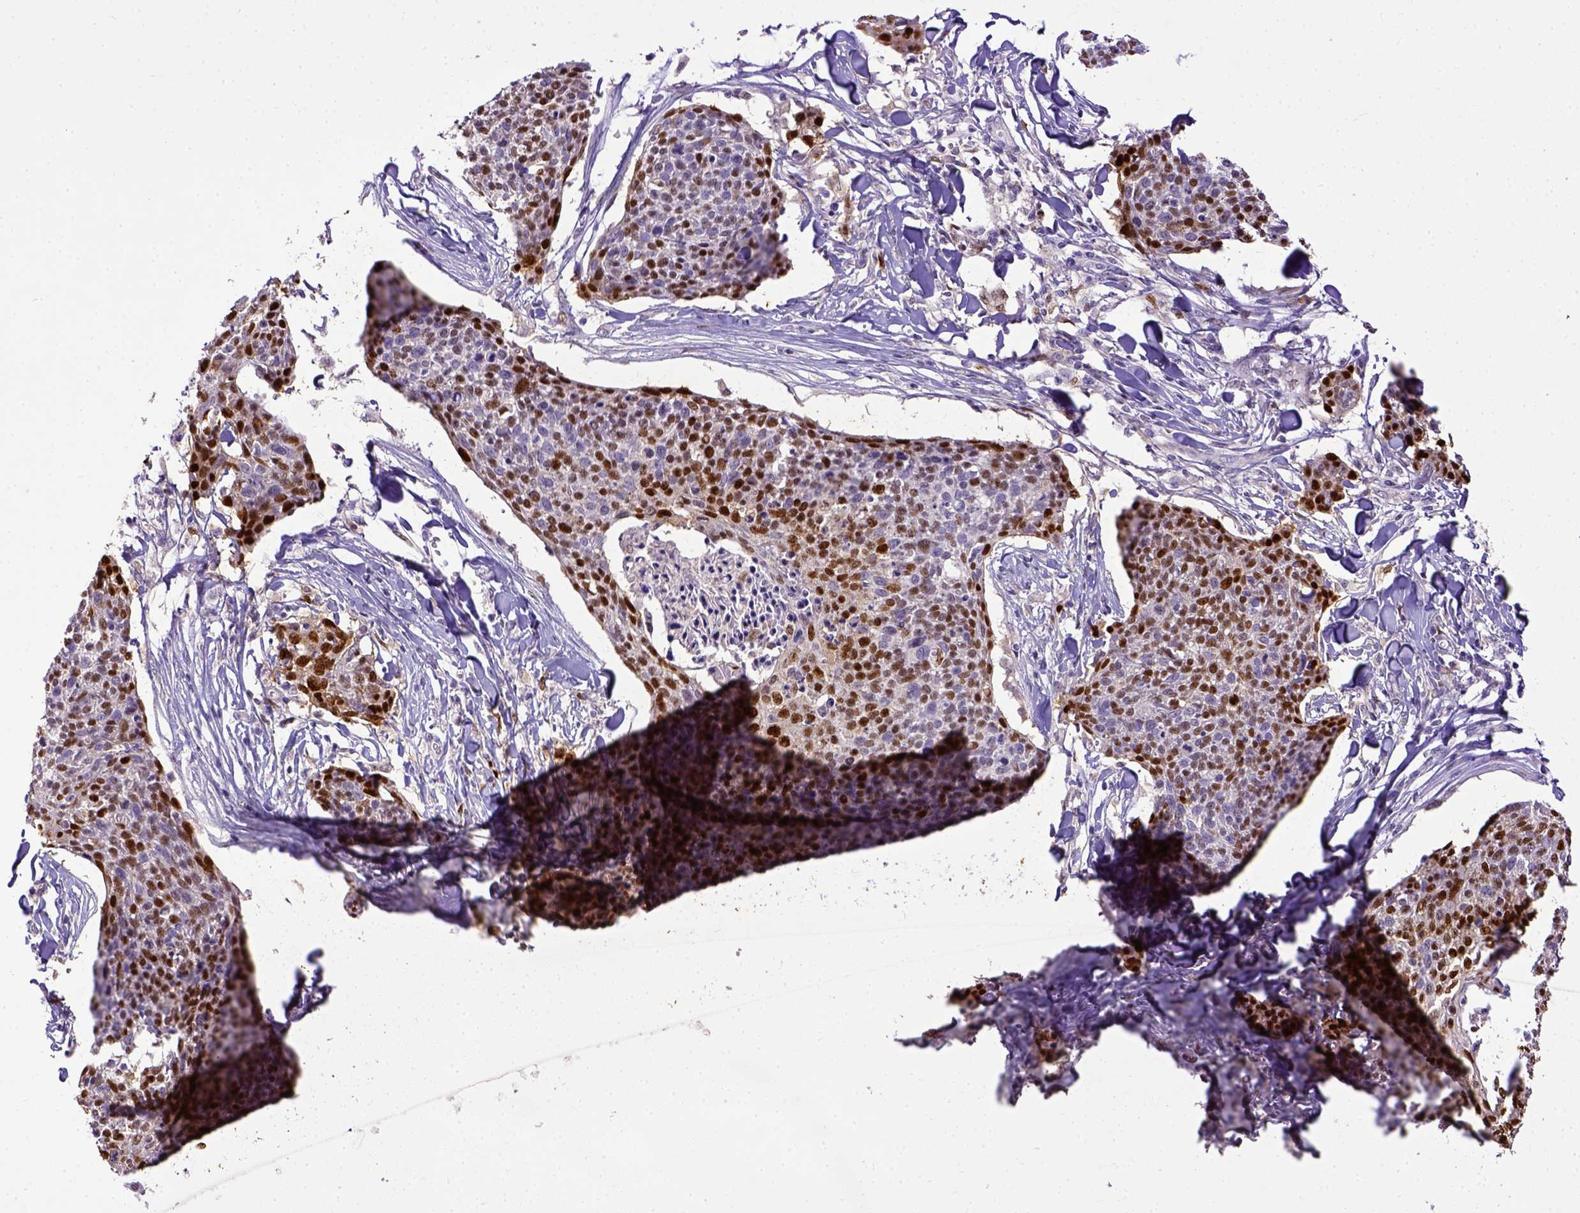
{"staining": {"intensity": "strong", "quantity": "25%-75%", "location": "nuclear"}, "tissue": "skin cancer", "cell_type": "Tumor cells", "image_type": "cancer", "snomed": [{"axis": "morphology", "description": "Squamous cell carcinoma, NOS"}, {"axis": "topography", "description": "Skin"}, {"axis": "topography", "description": "Vulva"}], "caption": "Tumor cells show strong nuclear expression in approximately 25%-75% of cells in skin cancer.", "gene": "CDKN1A", "patient": {"sex": "female", "age": 75}}